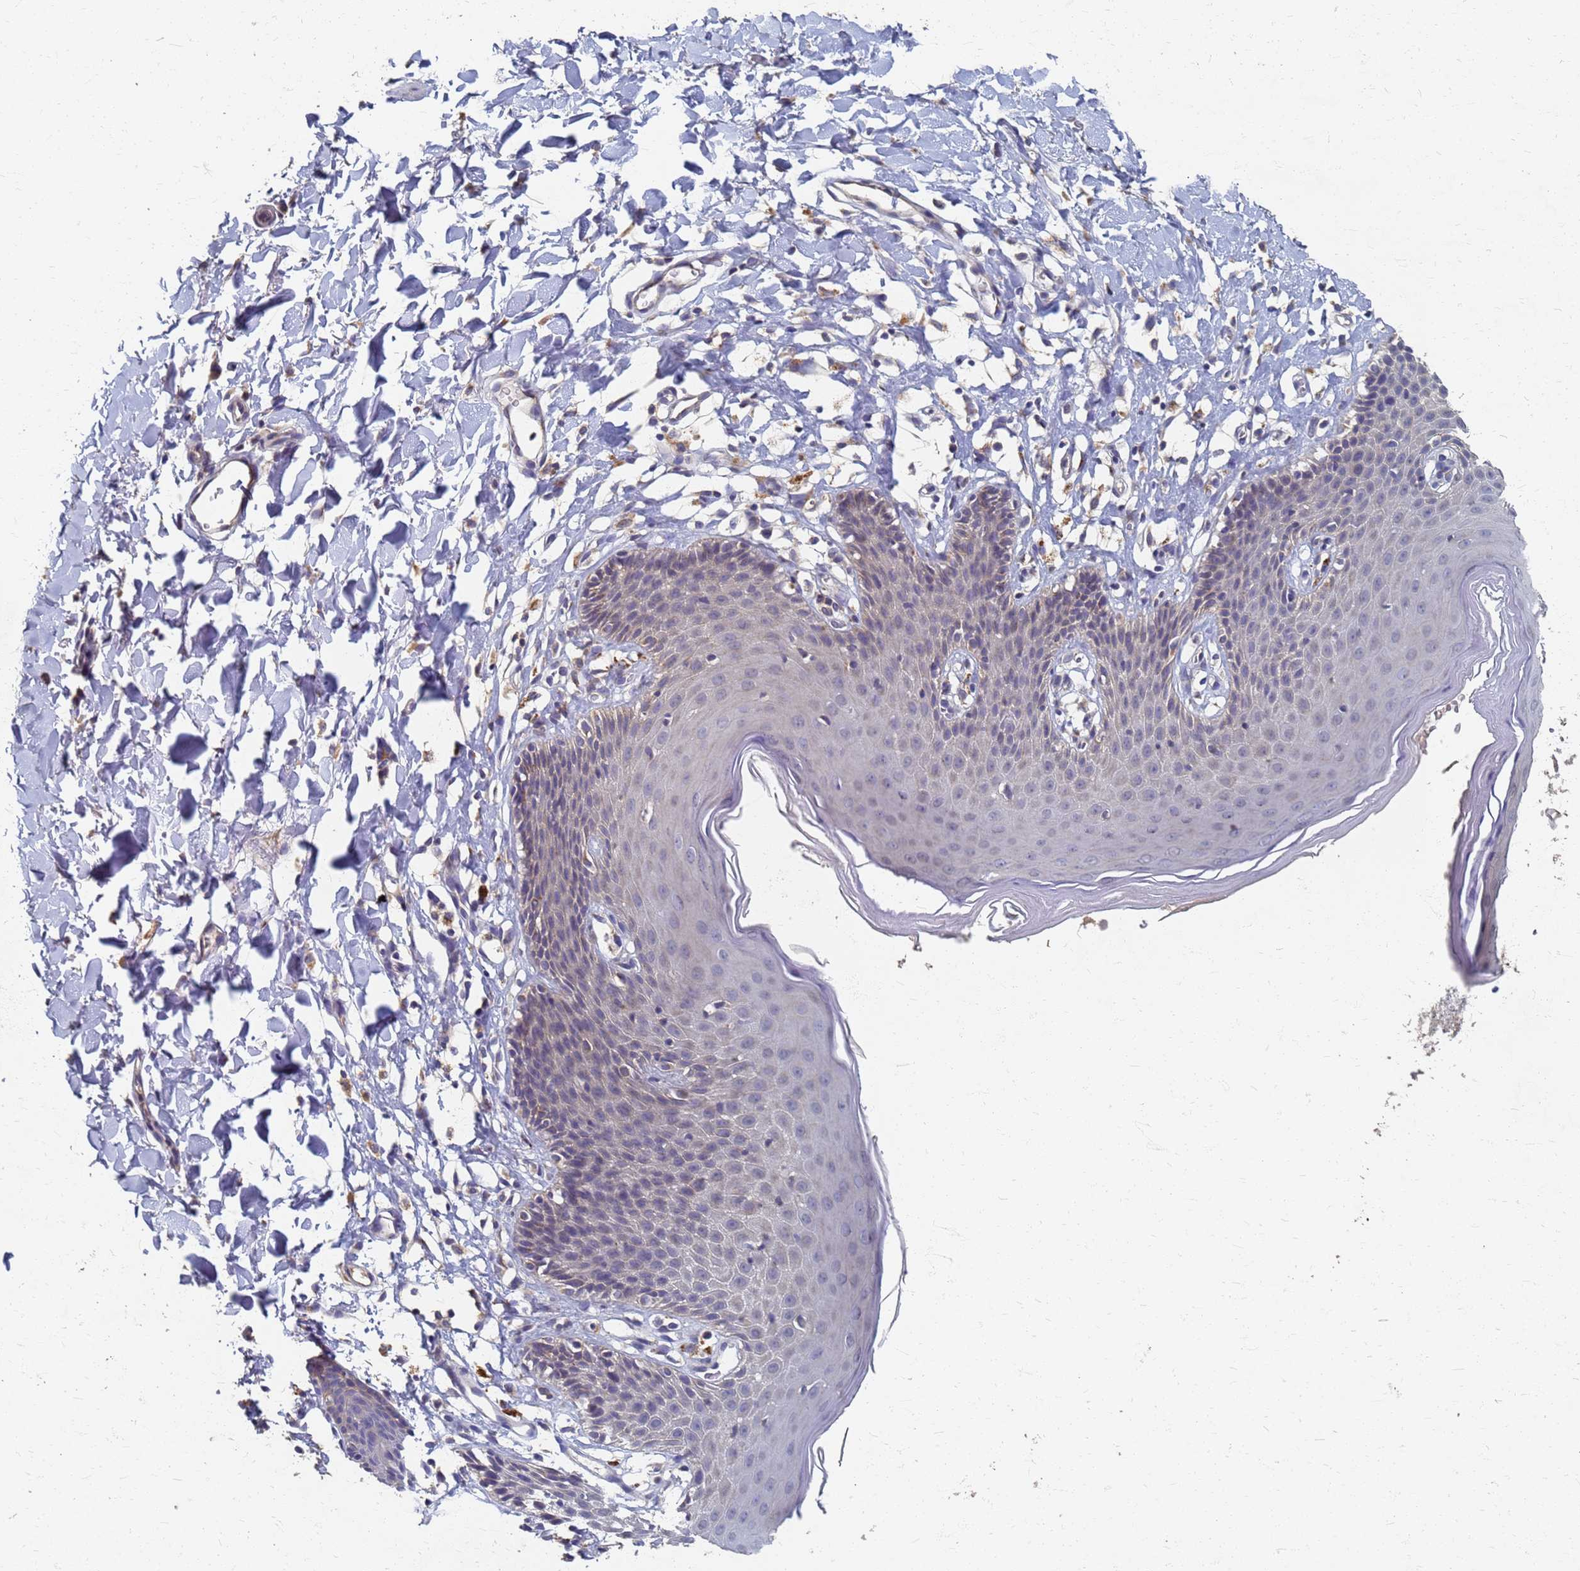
{"staining": {"intensity": "weak", "quantity": "<25%", "location": "cytoplasmic/membranous"}, "tissue": "skin", "cell_type": "Epidermal cells", "image_type": "normal", "snomed": [{"axis": "morphology", "description": "Normal tissue, NOS"}, {"axis": "topography", "description": "Vulva"}], "caption": "This micrograph is of unremarkable skin stained with immunohistochemistry to label a protein in brown with the nuclei are counter-stained blue. There is no positivity in epidermal cells. Brightfield microscopy of immunohistochemistry (IHC) stained with DAB (3,3'-diaminobenzidine) (brown) and hematoxylin (blue), captured at high magnification.", "gene": "KRCC1", "patient": {"sex": "female", "age": 68}}